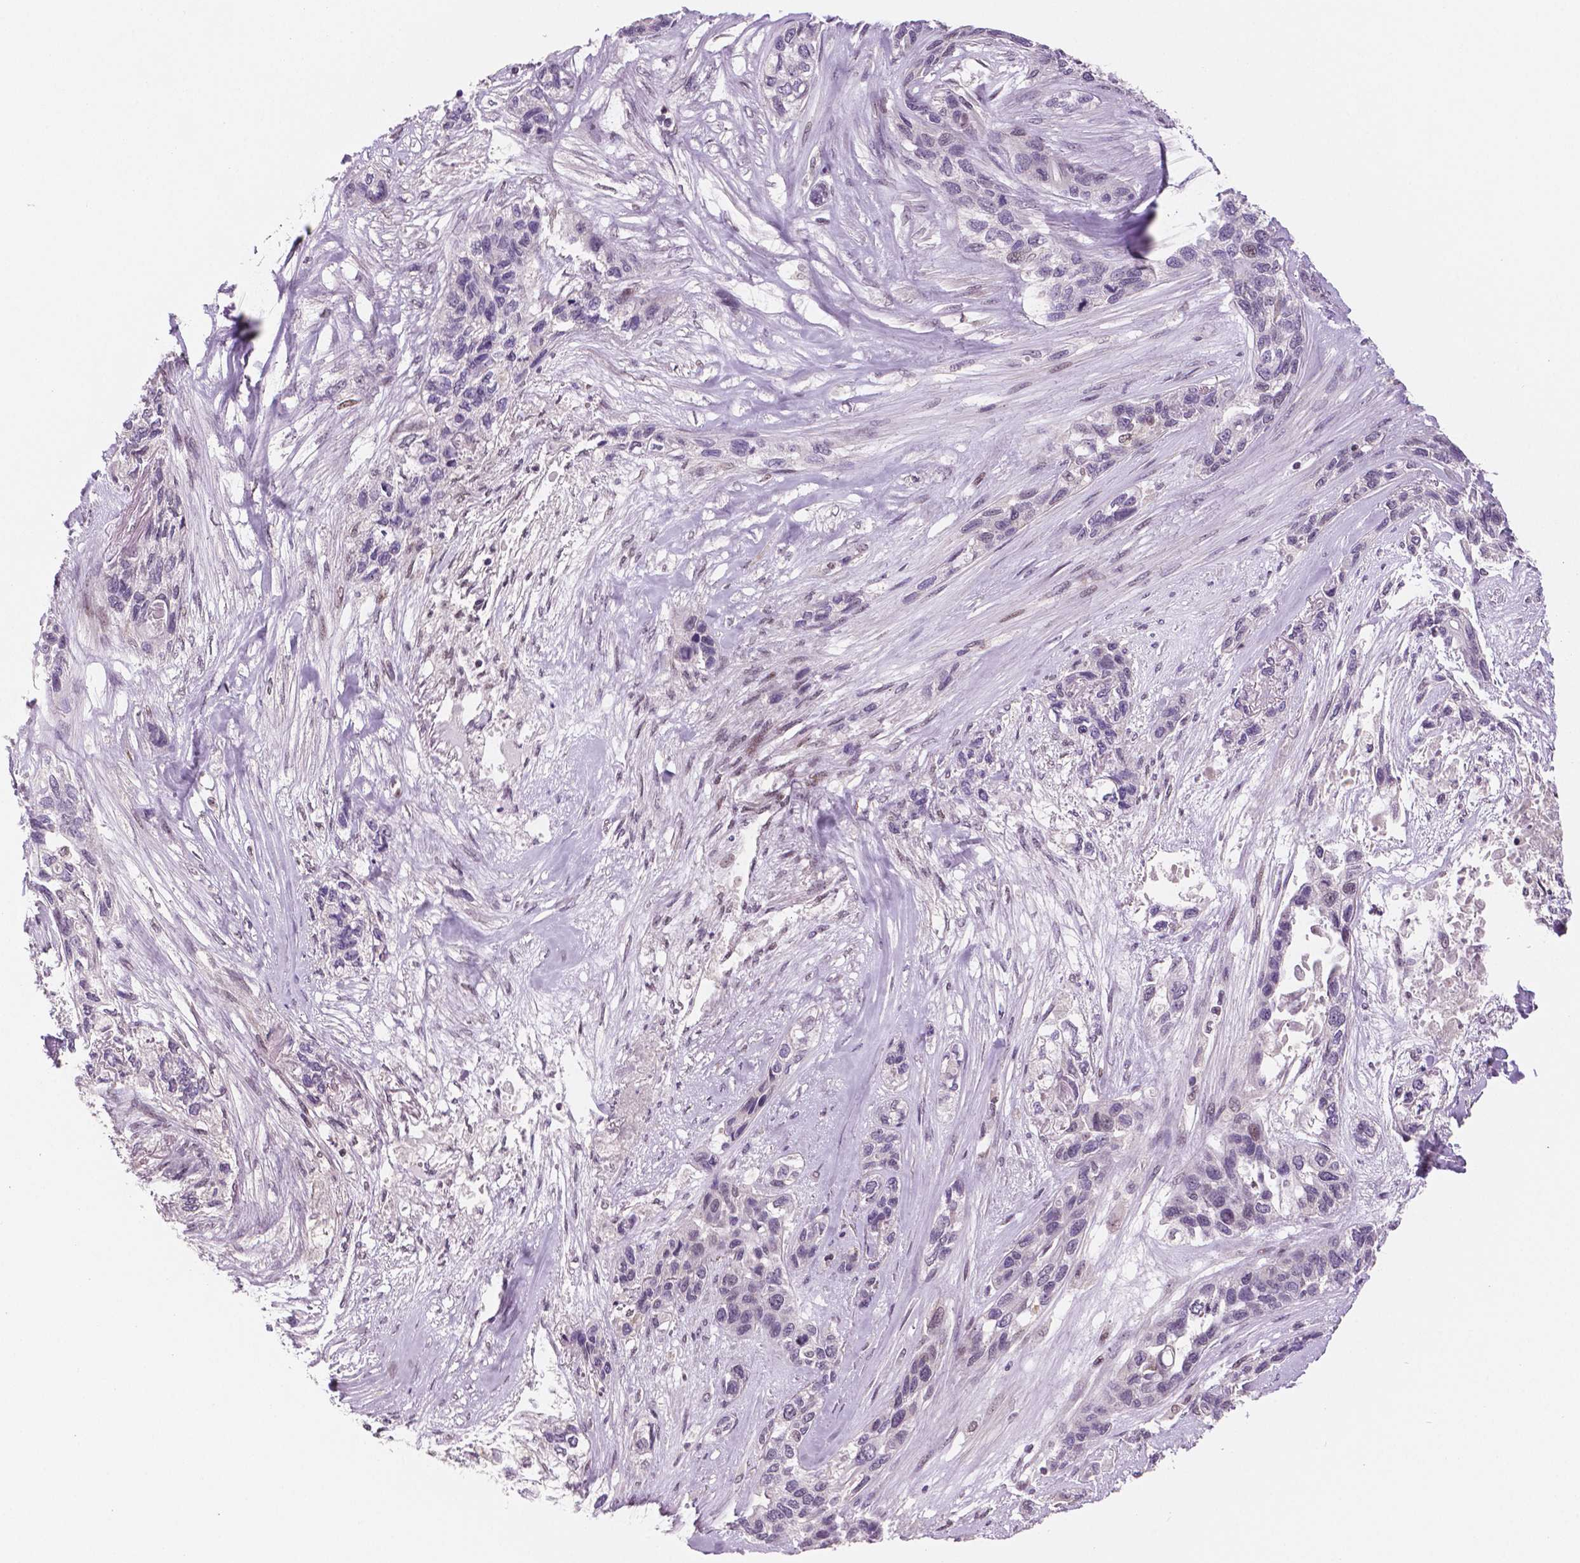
{"staining": {"intensity": "negative", "quantity": "none", "location": "none"}, "tissue": "lung cancer", "cell_type": "Tumor cells", "image_type": "cancer", "snomed": [{"axis": "morphology", "description": "Squamous cell carcinoma, NOS"}, {"axis": "topography", "description": "Lung"}], "caption": "DAB immunohistochemical staining of human lung cancer displays no significant positivity in tumor cells.", "gene": "STAT3", "patient": {"sex": "female", "age": 70}}